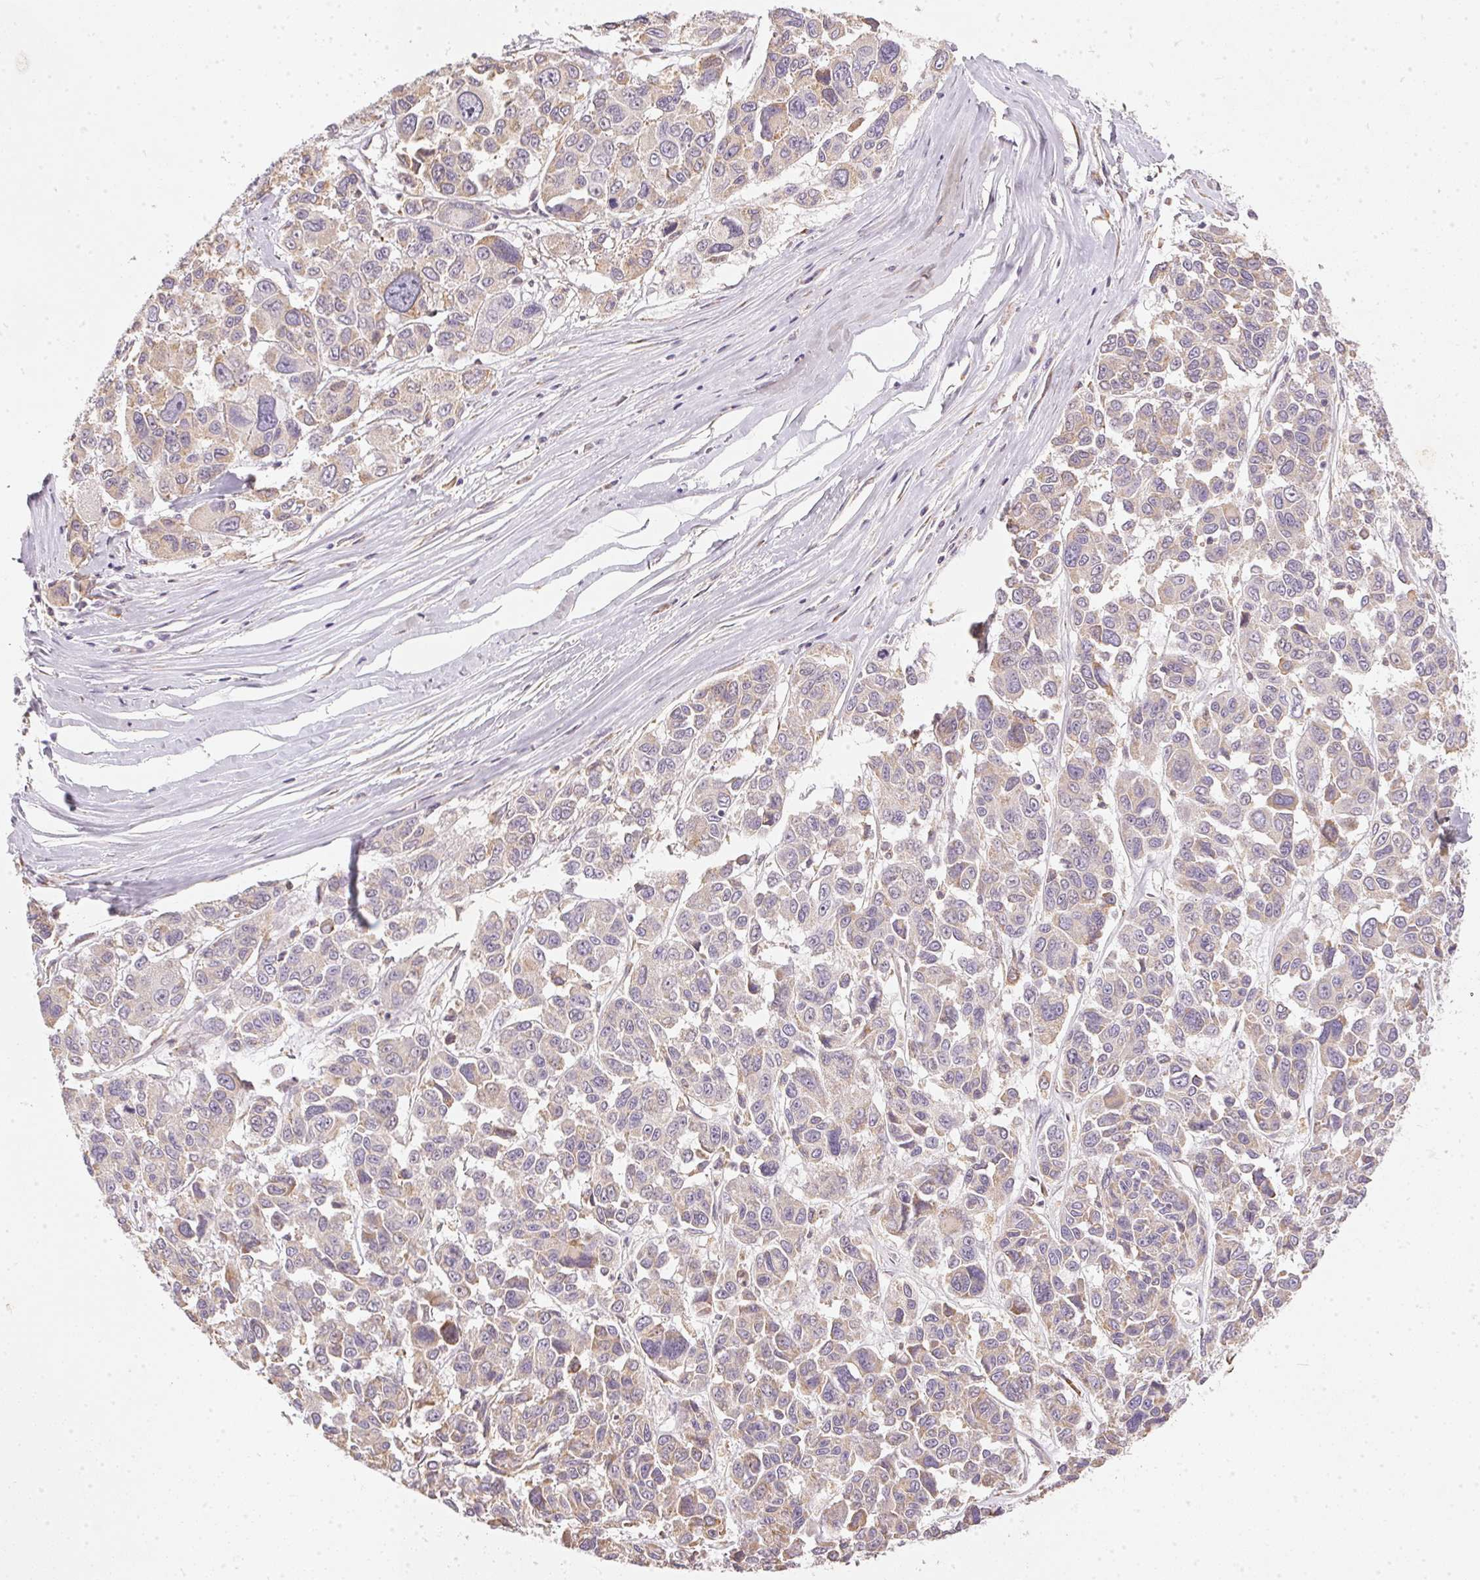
{"staining": {"intensity": "negative", "quantity": "none", "location": "none"}, "tissue": "melanoma", "cell_type": "Tumor cells", "image_type": "cancer", "snomed": [{"axis": "morphology", "description": "Malignant melanoma, NOS"}, {"axis": "topography", "description": "Skin"}], "caption": "Immunohistochemistry (IHC) of malignant melanoma reveals no positivity in tumor cells. (Brightfield microscopy of DAB (3,3'-diaminobenzidine) immunohistochemistry at high magnification).", "gene": "VWA5B2", "patient": {"sex": "female", "age": 66}}